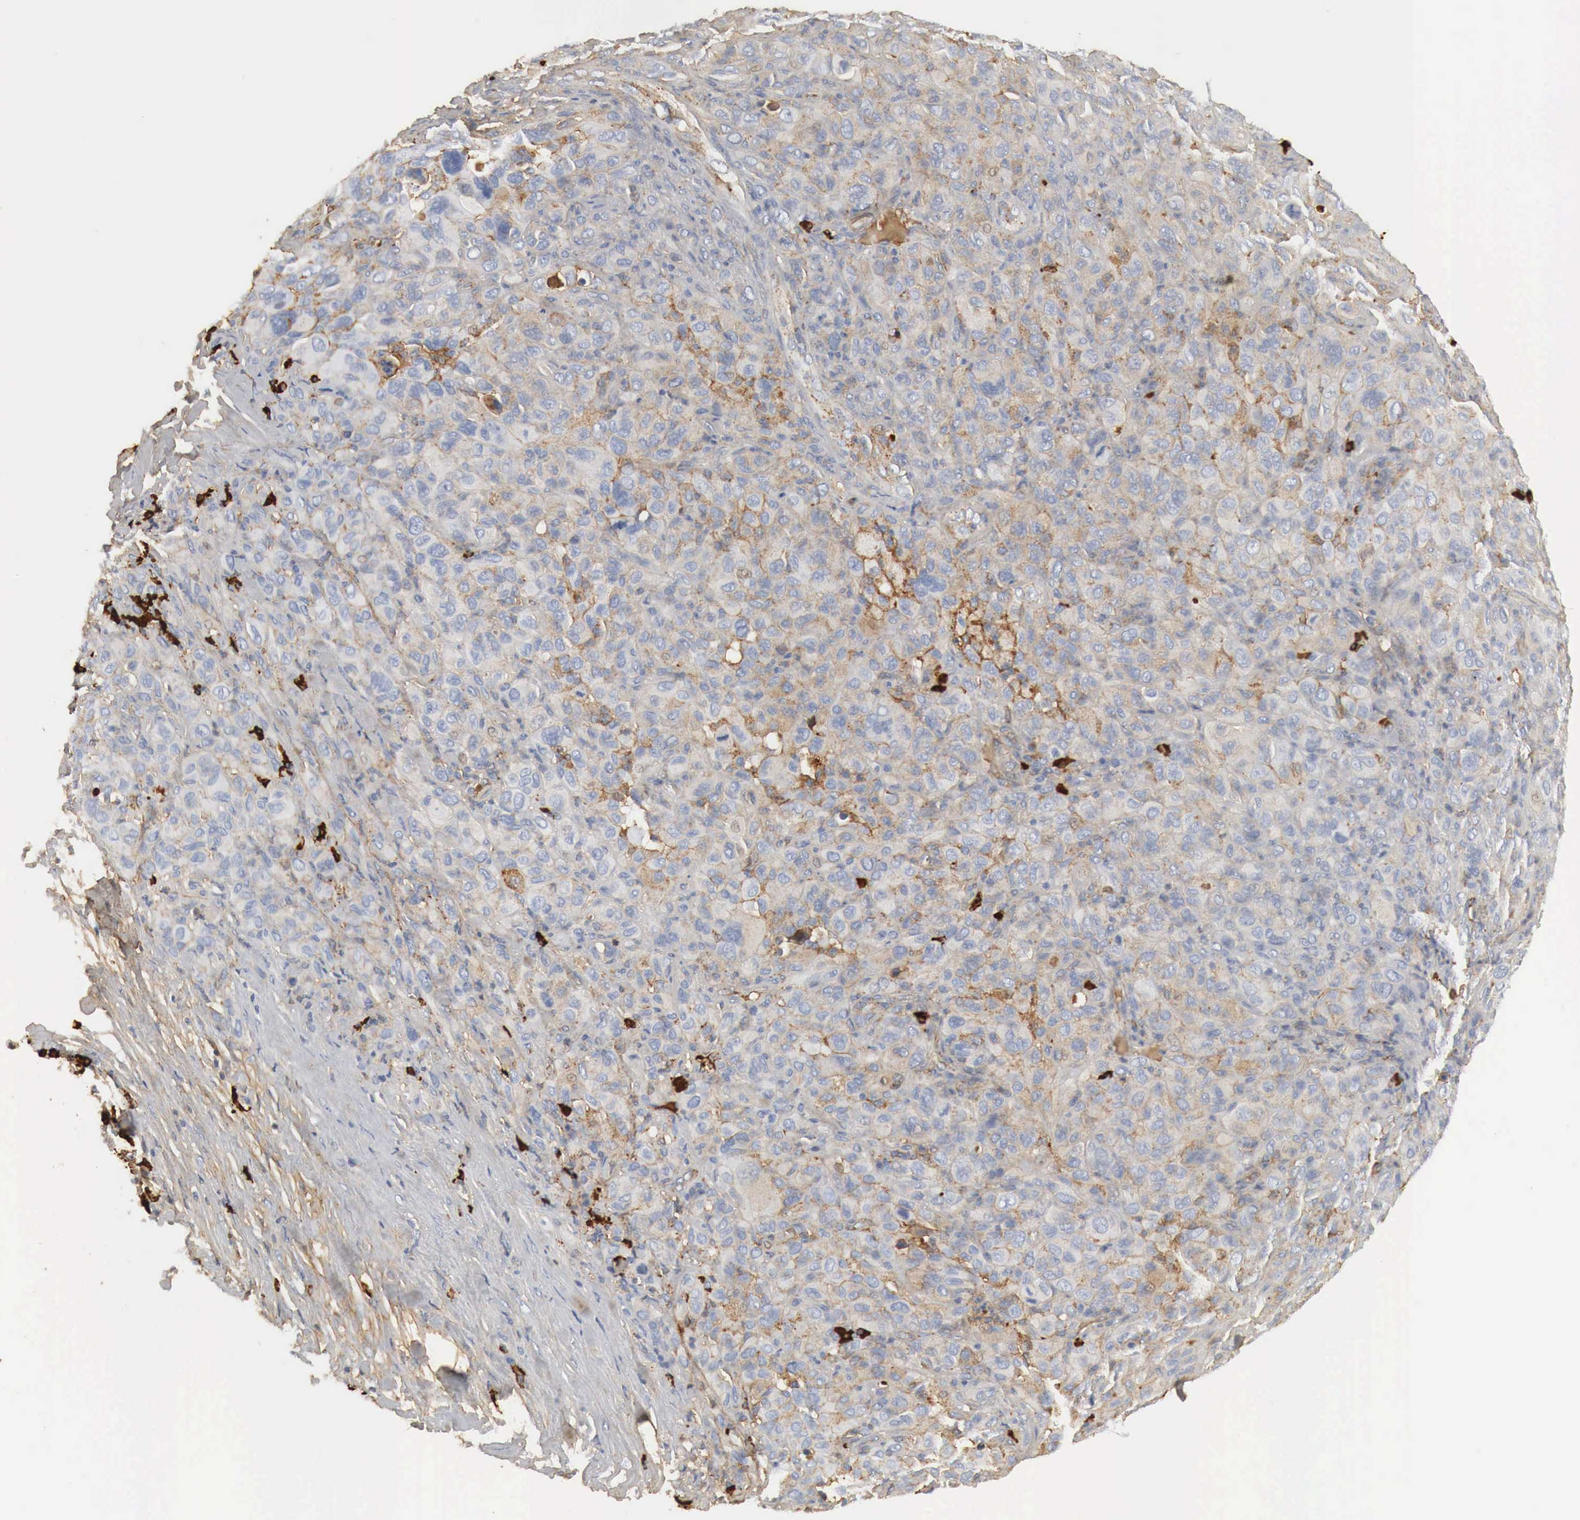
{"staining": {"intensity": "moderate", "quantity": "25%-75%", "location": "cytoplasmic/membranous"}, "tissue": "melanoma", "cell_type": "Tumor cells", "image_type": "cancer", "snomed": [{"axis": "morphology", "description": "Malignant melanoma, Metastatic site"}, {"axis": "topography", "description": "Skin"}], "caption": "Moderate cytoplasmic/membranous protein expression is identified in approximately 25%-75% of tumor cells in malignant melanoma (metastatic site). (IHC, brightfield microscopy, high magnification).", "gene": "IGLC3", "patient": {"sex": "male", "age": 32}}